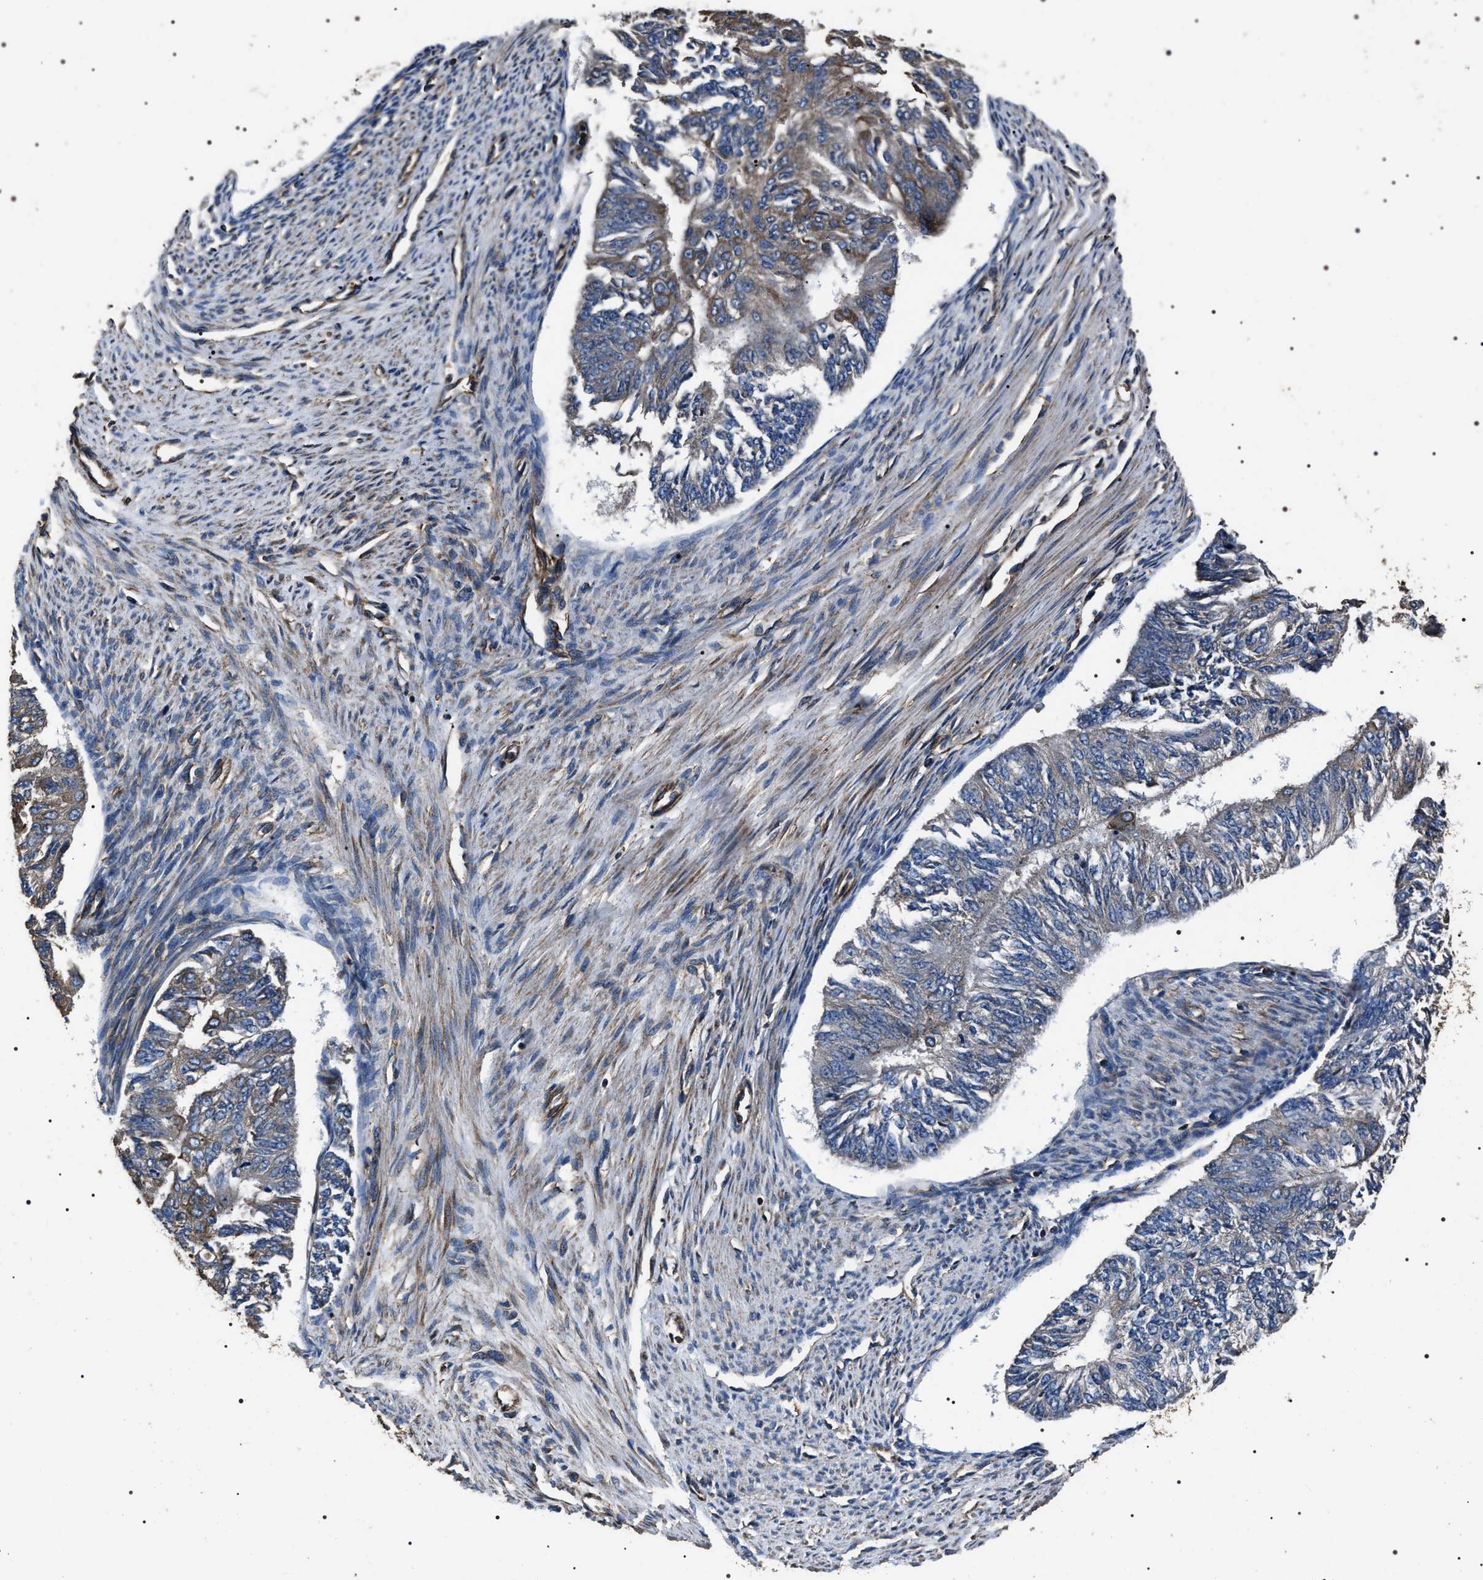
{"staining": {"intensity": "moderate", "quantity": "<25%", "location": "cytoplasmic/membranous"}, "tissue": "endometrial cancer", "cell_type": "Tumor cells", "image_type": "cancer", "snomed": [{"axis": "morphology", "description": "Adenocarcinoma, NOS"}, {"axis": "topography", "description": "Endometrium"}], "caption": "The image displays immunohistochemical staining of endometrial cancer. There is moderate cytoplasmic/membranous expression is identified in approximately <25% of tumor cells.", "gene": "HSCB", "patient": {"sex": "female", "age": 32}}